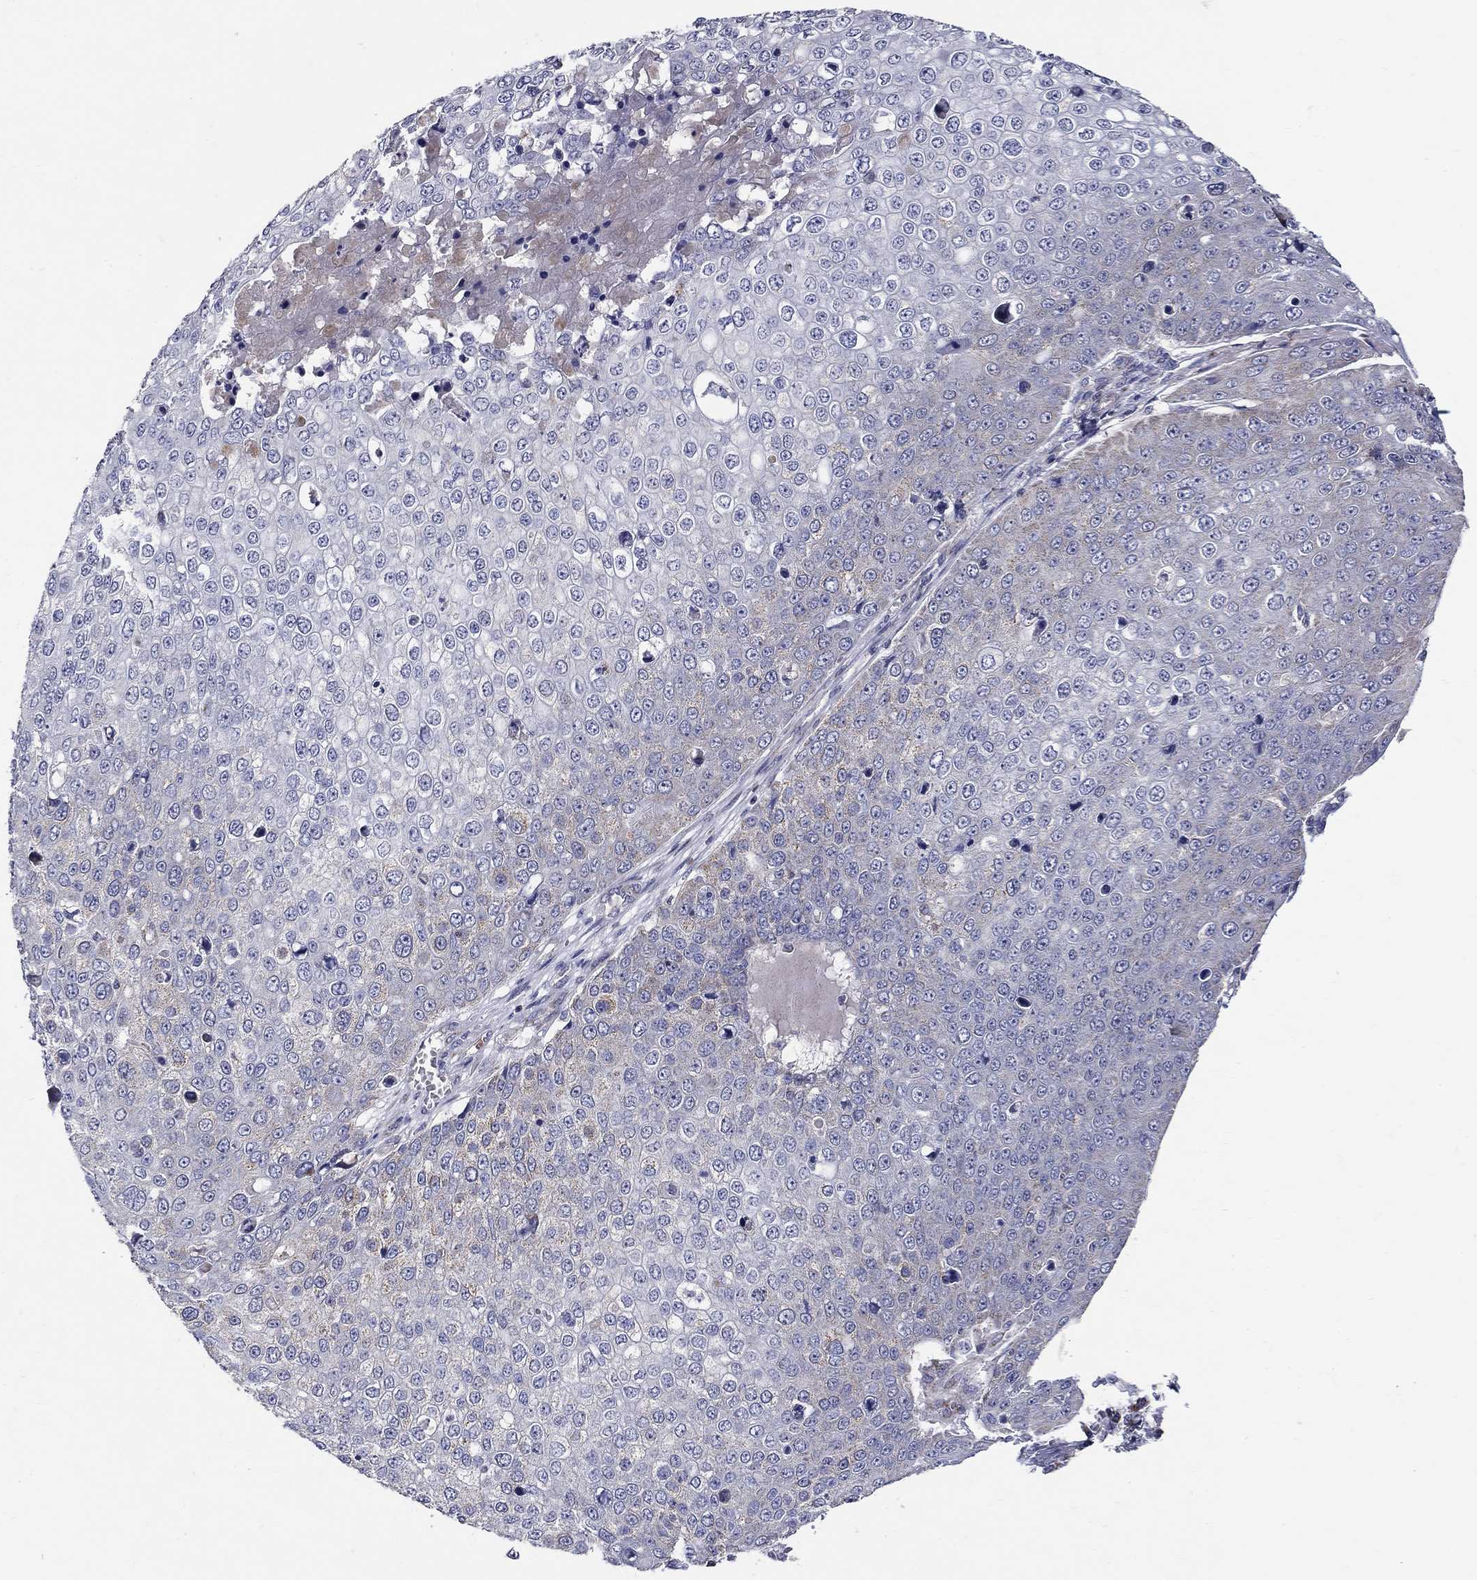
{"staining": {"intensity": "weak", "quantity": "<25%", "location": "cytoplasmic/membranous"}, "tissue": "skin cancer", "cell_type": "Tumor cells", "image_type": "cancer", "snomed": [{"axis": "morphology", "description": "Squamous cell carcinoma, NOS"}, {"axis": "topography", "description": "Skin"}], "caption": "IHC image of human squamous cell carcinoma (skin) stained for a protein (brown), which displays no staining in tumor cells.", "gene": "HMX2", "patient": {"sex": "male", "age": 71}}